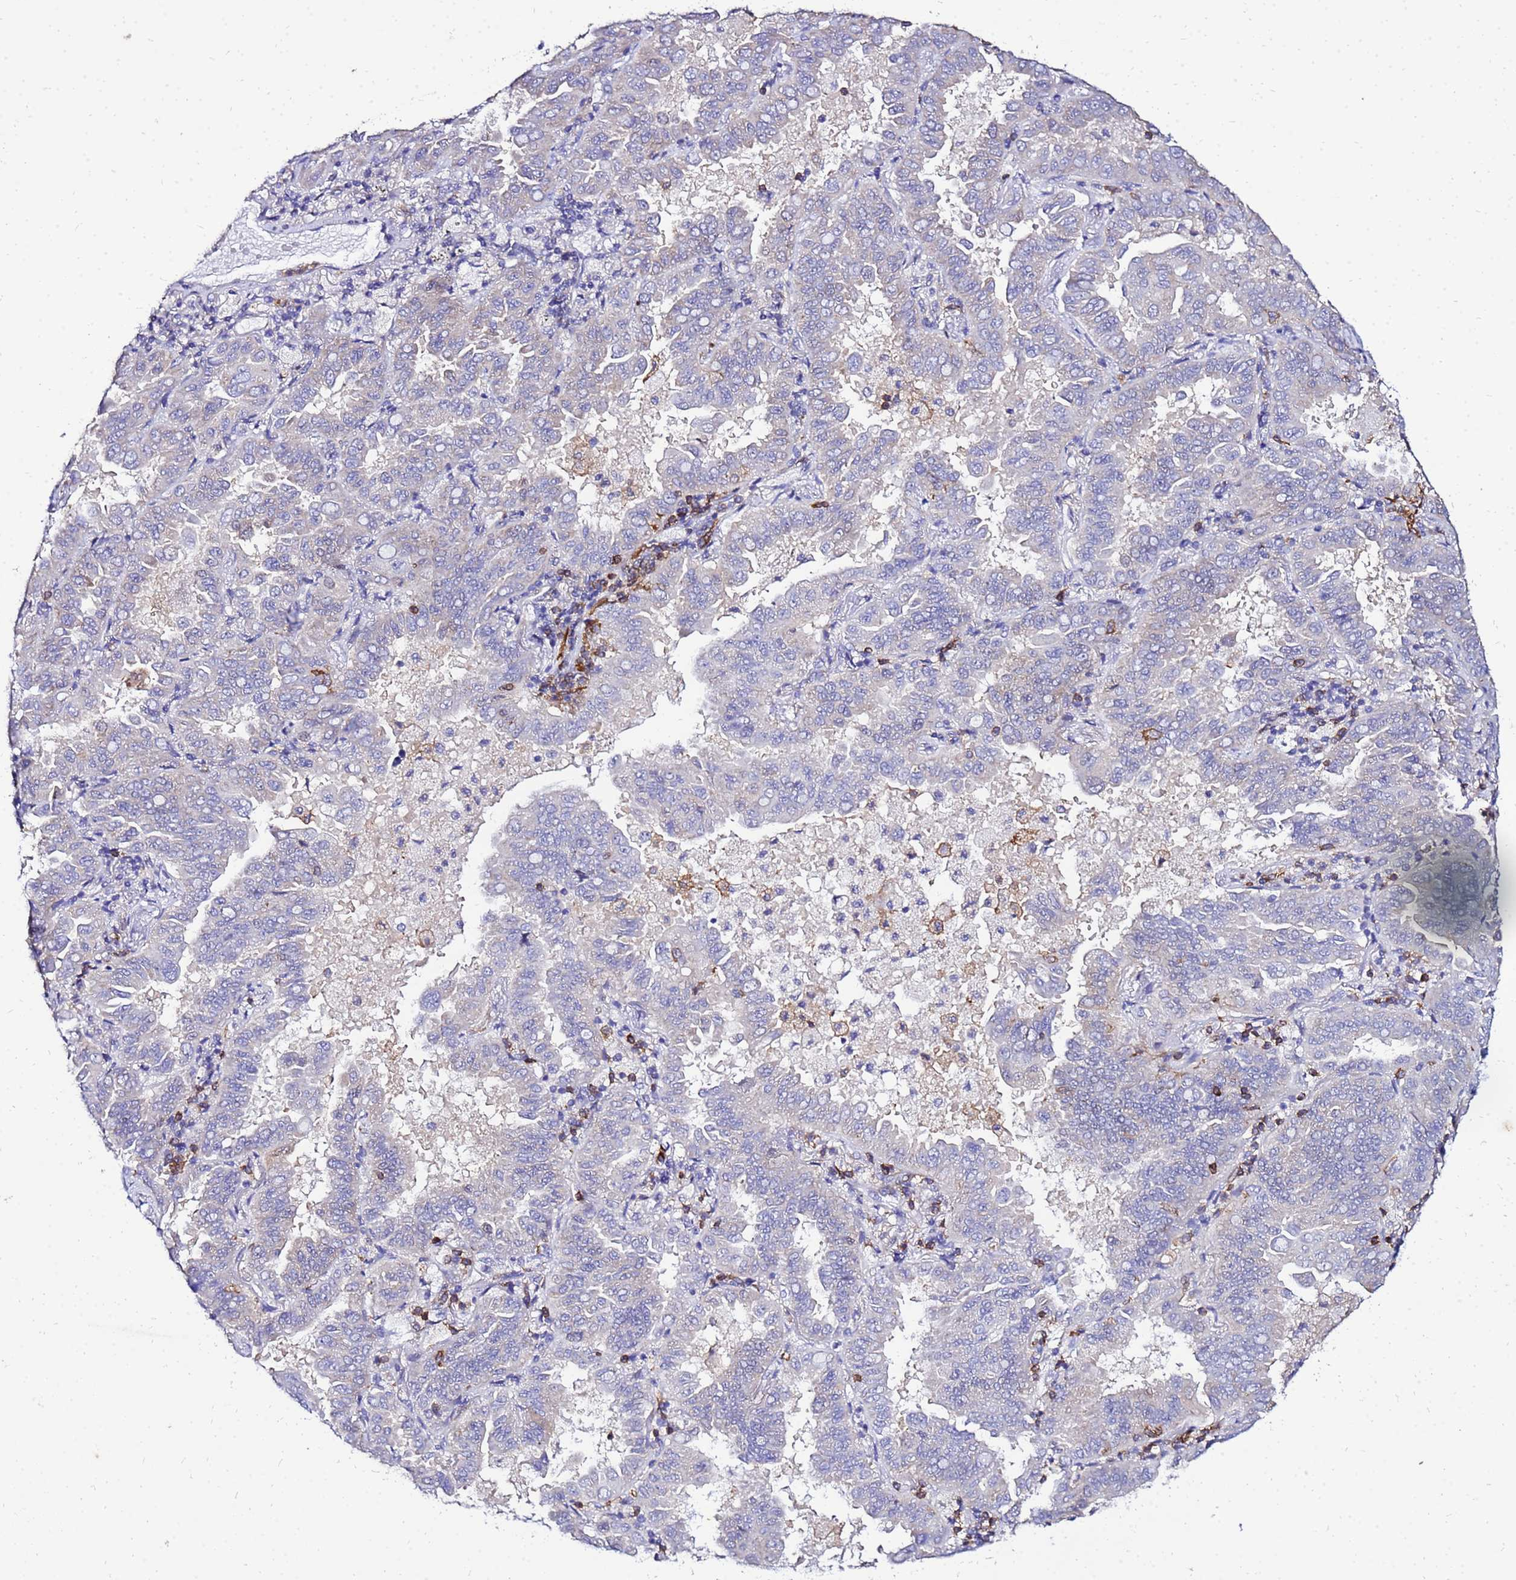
{"staining": {"intensity": "negative", "quantity": "none", "location": "none"}, "tissue": "lung cancer", "cell_type": "Tumor cells", "image_type": "cancer", "snomed": [{"axis": "morphology", "description": "Adenocarcinoma, NOS"}, {"axis": "topography", "description": "Lung"}], "caption": "Immunohistochemistry photomicrograph of neoplastic tissue: adenocarcinoma (lung) stained with DAB (3,3'-diaminobenzidine) exhibits no significant protein positivity in tumor cells.", "gene": "DBNDD2", "patient": {"sex": "male", "age": 64}}